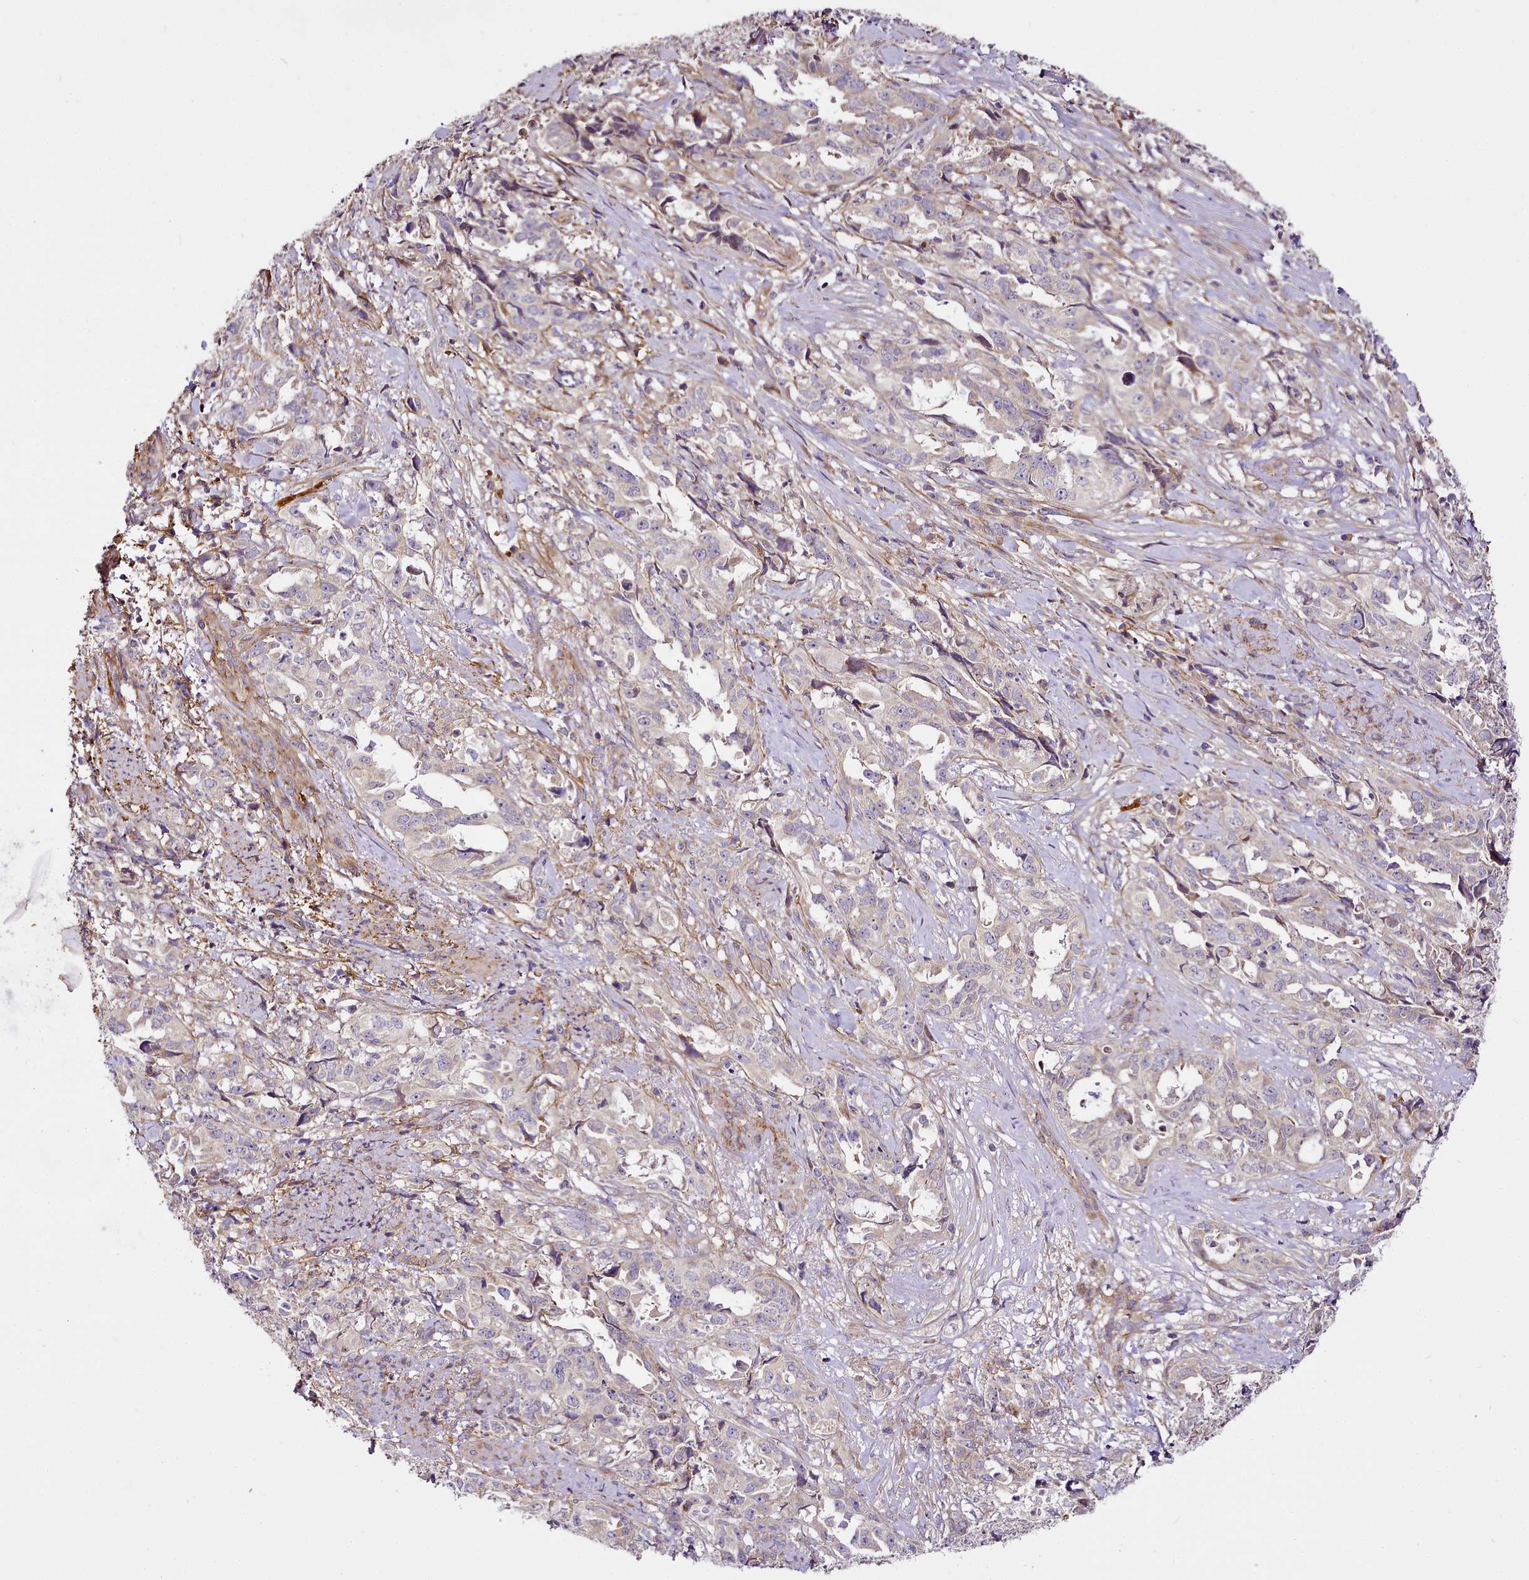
{"staining": {"intensity": "negative", "quantity": "none", "location": "none"}, "tissue": "endometrial cancer", "cell_type": "Tumor cells", "image_type": "cancer", "snomed": [{"axis": "morphology", "description": "Adenocarcinoma, NOS"}, {"axis": "topography", "description": "Endometrium"}], "caption": "This is an immunohistochemistry (IHC) image of human endometrial cancer. There is no expression in tumor cells.", "gene": "NBPF1", "patient": {"sex": "female", "age": 65}}